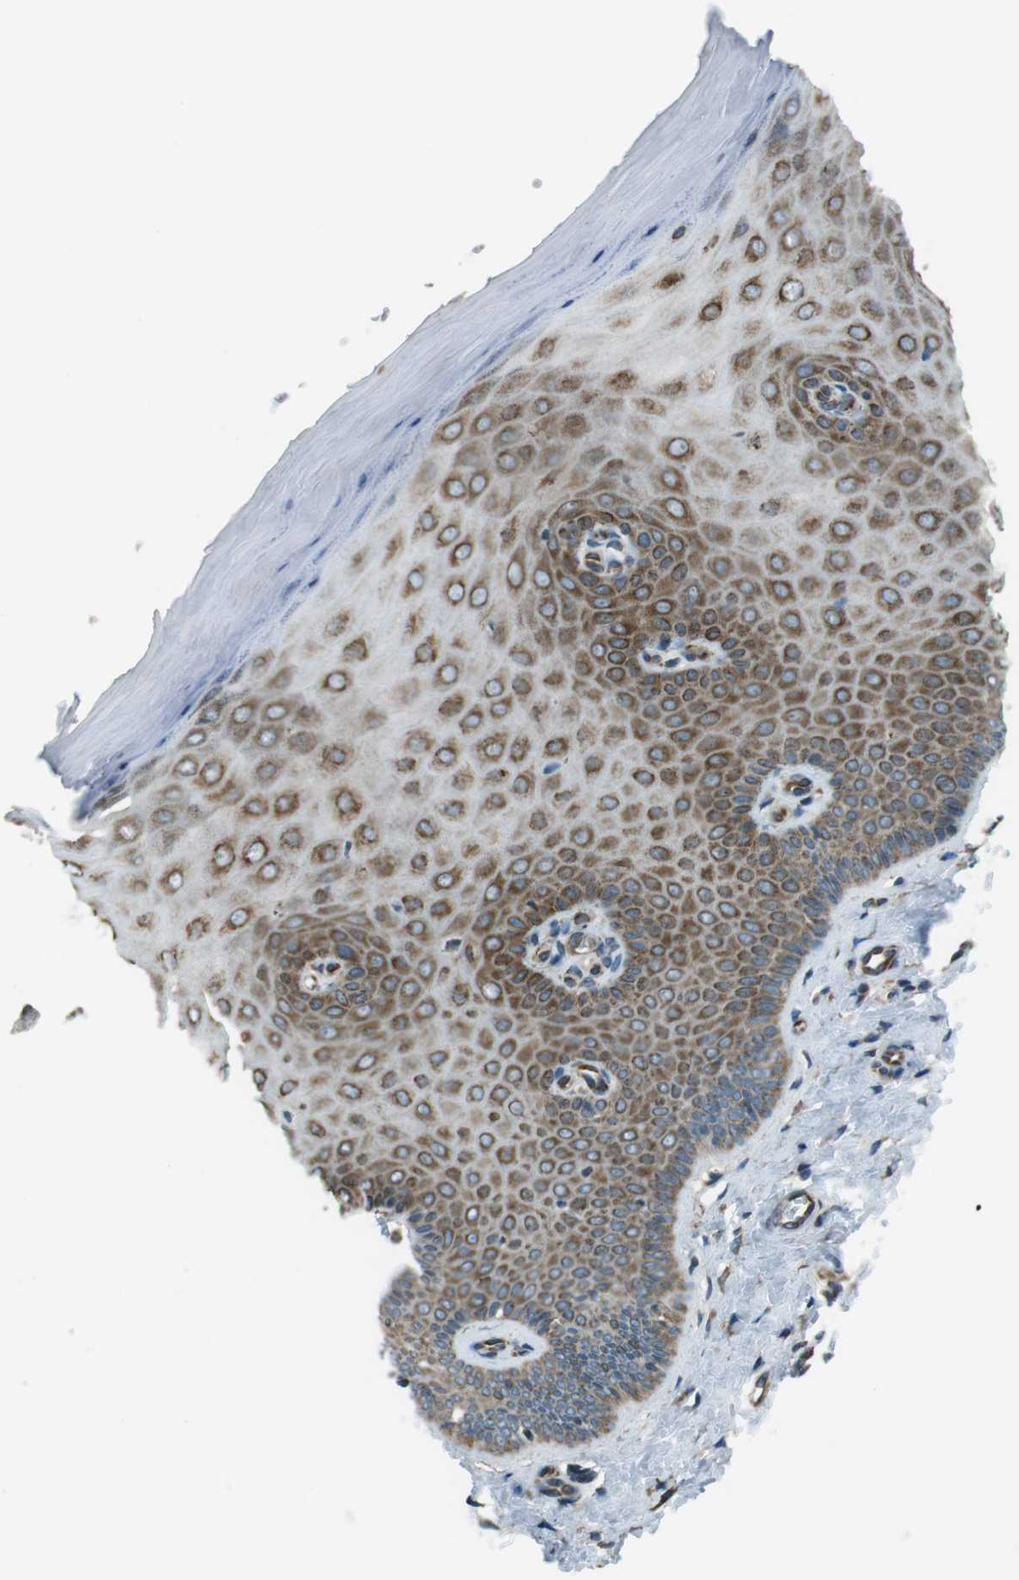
{"staining": {"intensity": "strong", "quantity": ">75%", "location": "cytoplasmic/membranous"}, "tissue": "cervix", "cell_type": "Glandular cells", "image_type": "normal", "snomed": [{"axis": "morphology", "description": "Normal tissue, NOS"}, {"axis": "topography", "description": "Cervix"}], "caption": "Immunohistochemistry (IHC) image of benign cervix: cervix stained using IHC displays high levels of strong protein expression localized specifically in the cytoplasmic/membranous of glandular cells, appearing as a cytoplasmic/membranous brown color.", "gene": "KTN1", "patient": {"sex": "female", "age": 55}}